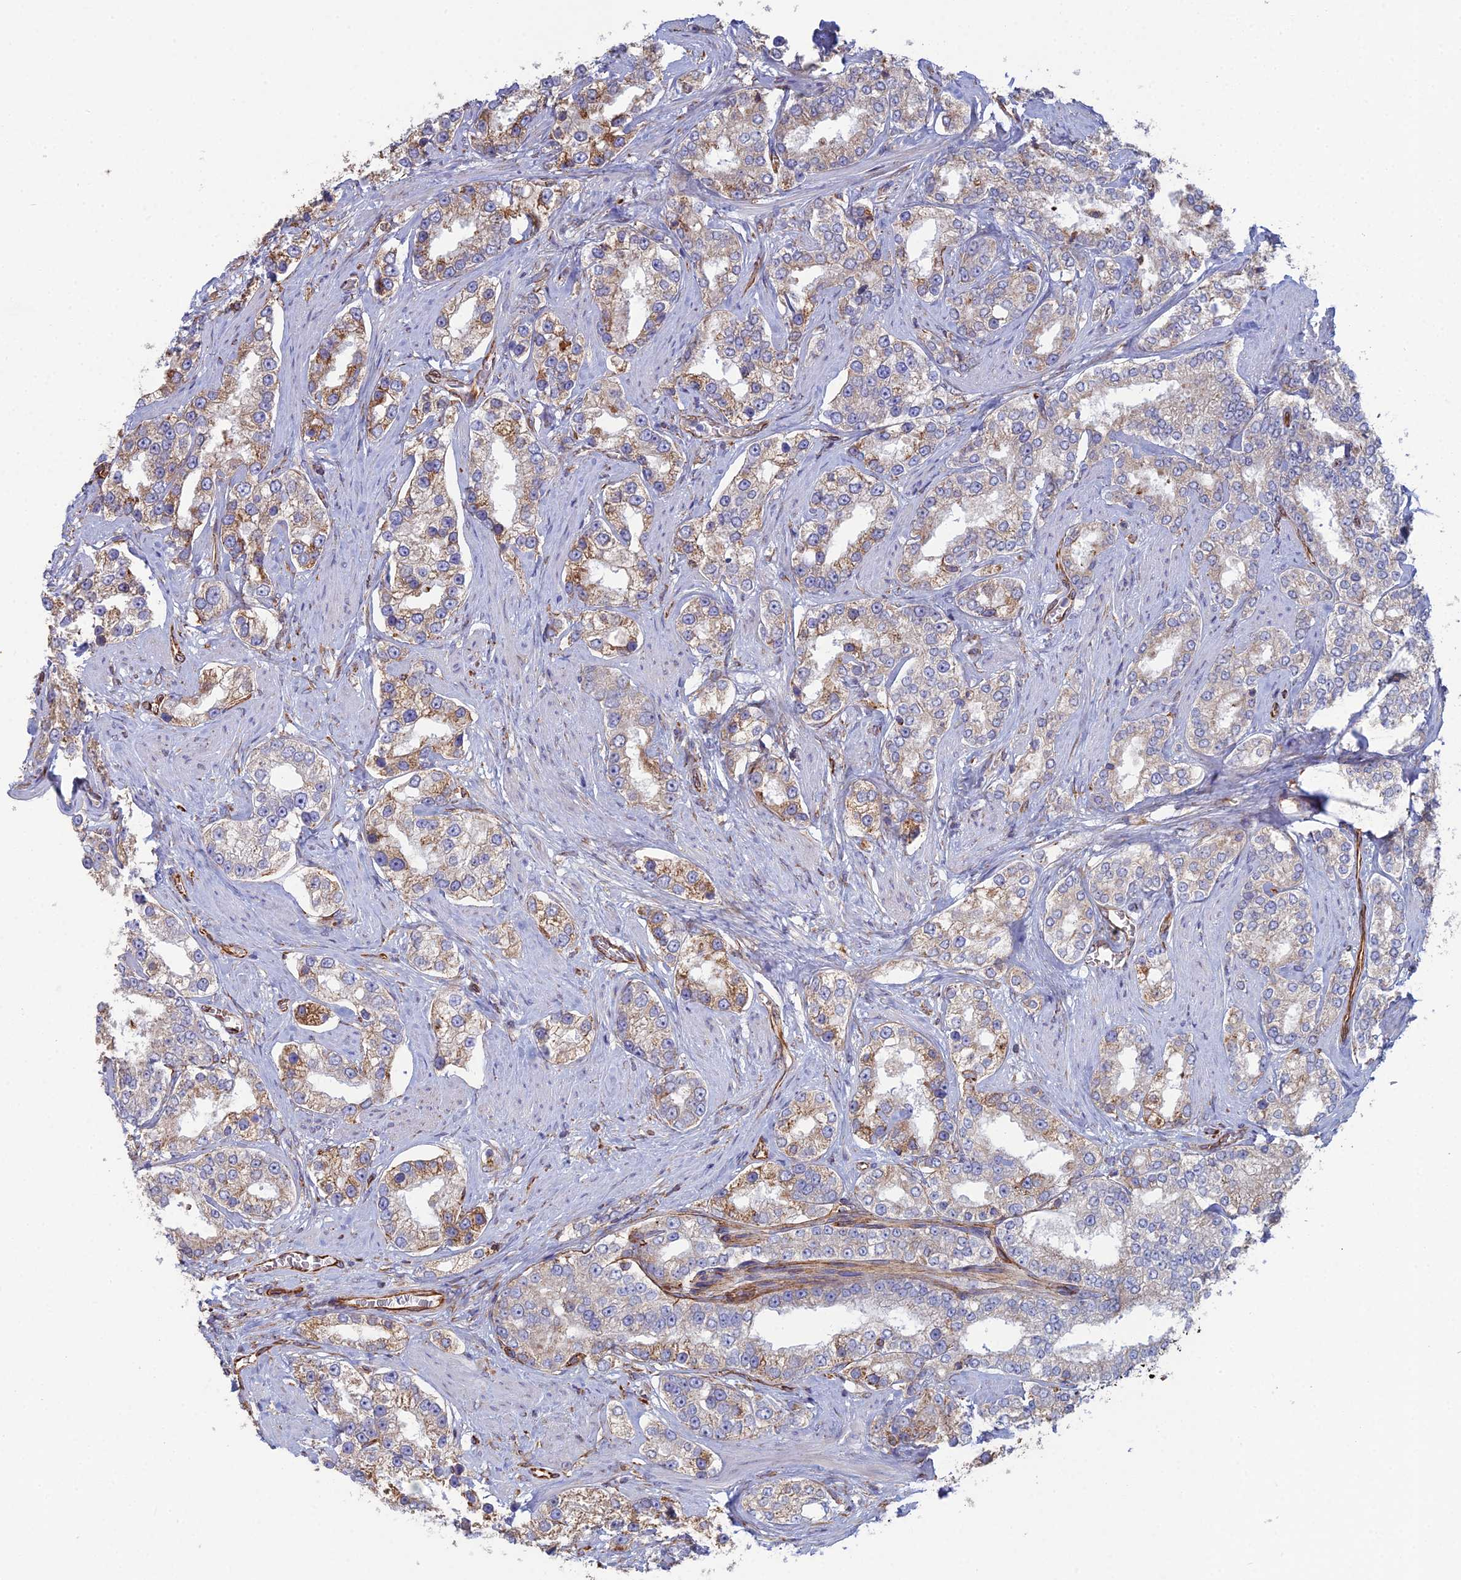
{"staining": {"intensity": "moderate", "quantity": "<25%", "location": "cytoplasmic/membranous"}, "tissue": "prostate cancer", "cell_type": "Tumor cells", "image_type": "cancer", "snomed": [{"axis": "morphology", "description": "Normal tissue, NOS"}, {"axis": "morphology", "description": "Adenocarcinoma, High grade"}, {"axis": "topography", "description": "Prostate"}], "caption": "Immunohistochemistry (IHC) image of neoplastic tissue: adenocarcinoma (high-grade) (prostate) stained using immunohistochemistry exhibits low levels of moderate protein expression localized specifically in the cytoplasmic/membranous of tumor cells, appearing as a cytoplasmic/membranous brown color.", "gene": "CLVS2", "patient": {"sex": "male", "age": 83}}